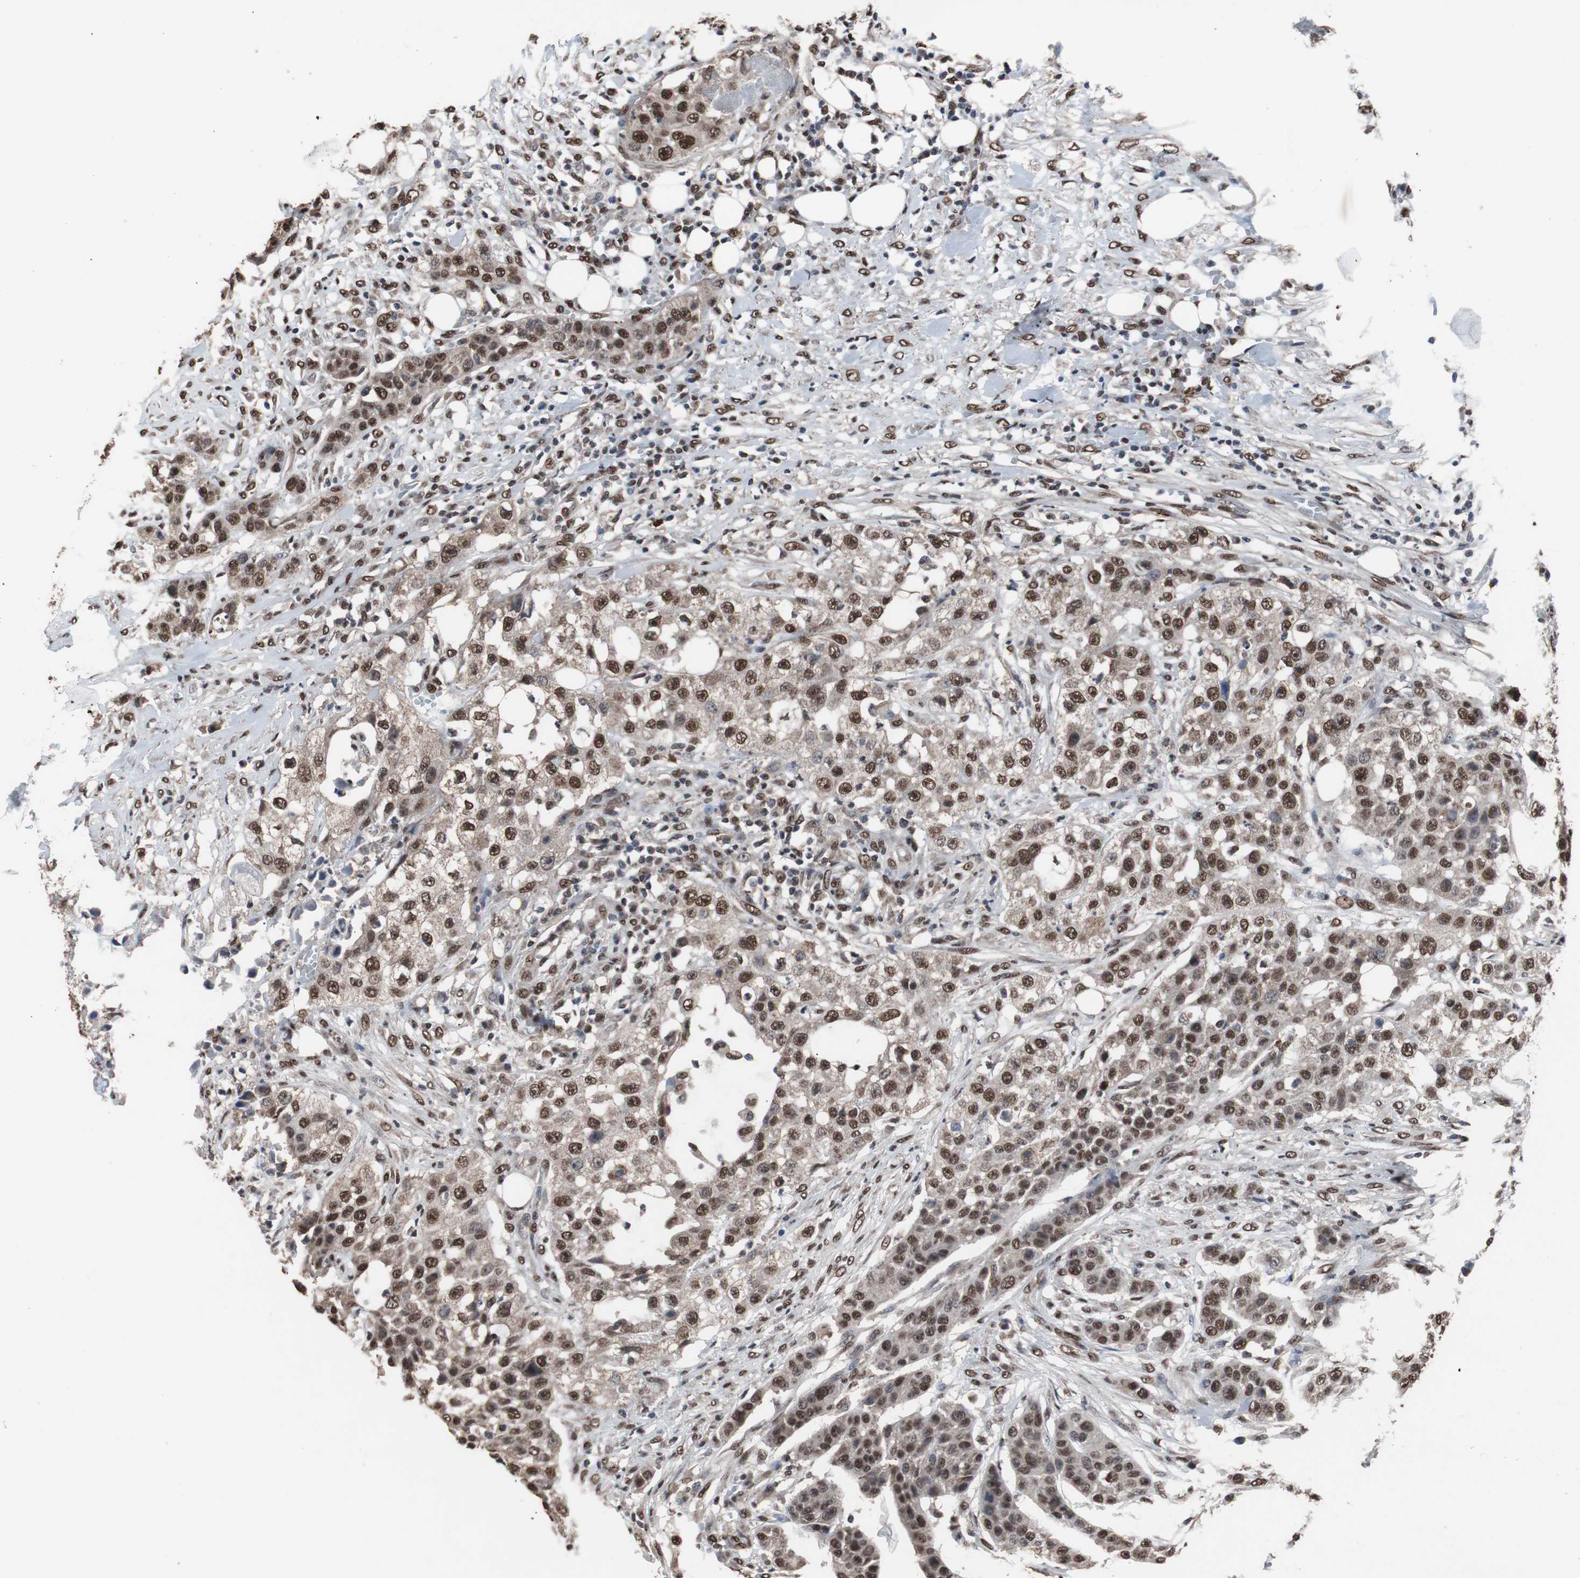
{"staining": {"intensity": "moderate", "quantity": ">75%", "location": "nuclear"}, "tissue": "urothelial cancer", "cell_type": "Tumor cells", "image_type": "cancer", "snomed": [{"axis": "morphology", "description": "Urothelial carcinoma, High grade"}, {"axis": "topography", "description": "Urinary bladder"}], "caption": "Immunohistochemical staining of urothelial cancer displays medium levels of moderate nuclear staining in approximately >75% of tumor cells.", "gene": "MED27", "patient": {"sex": "male", "age": 74}}